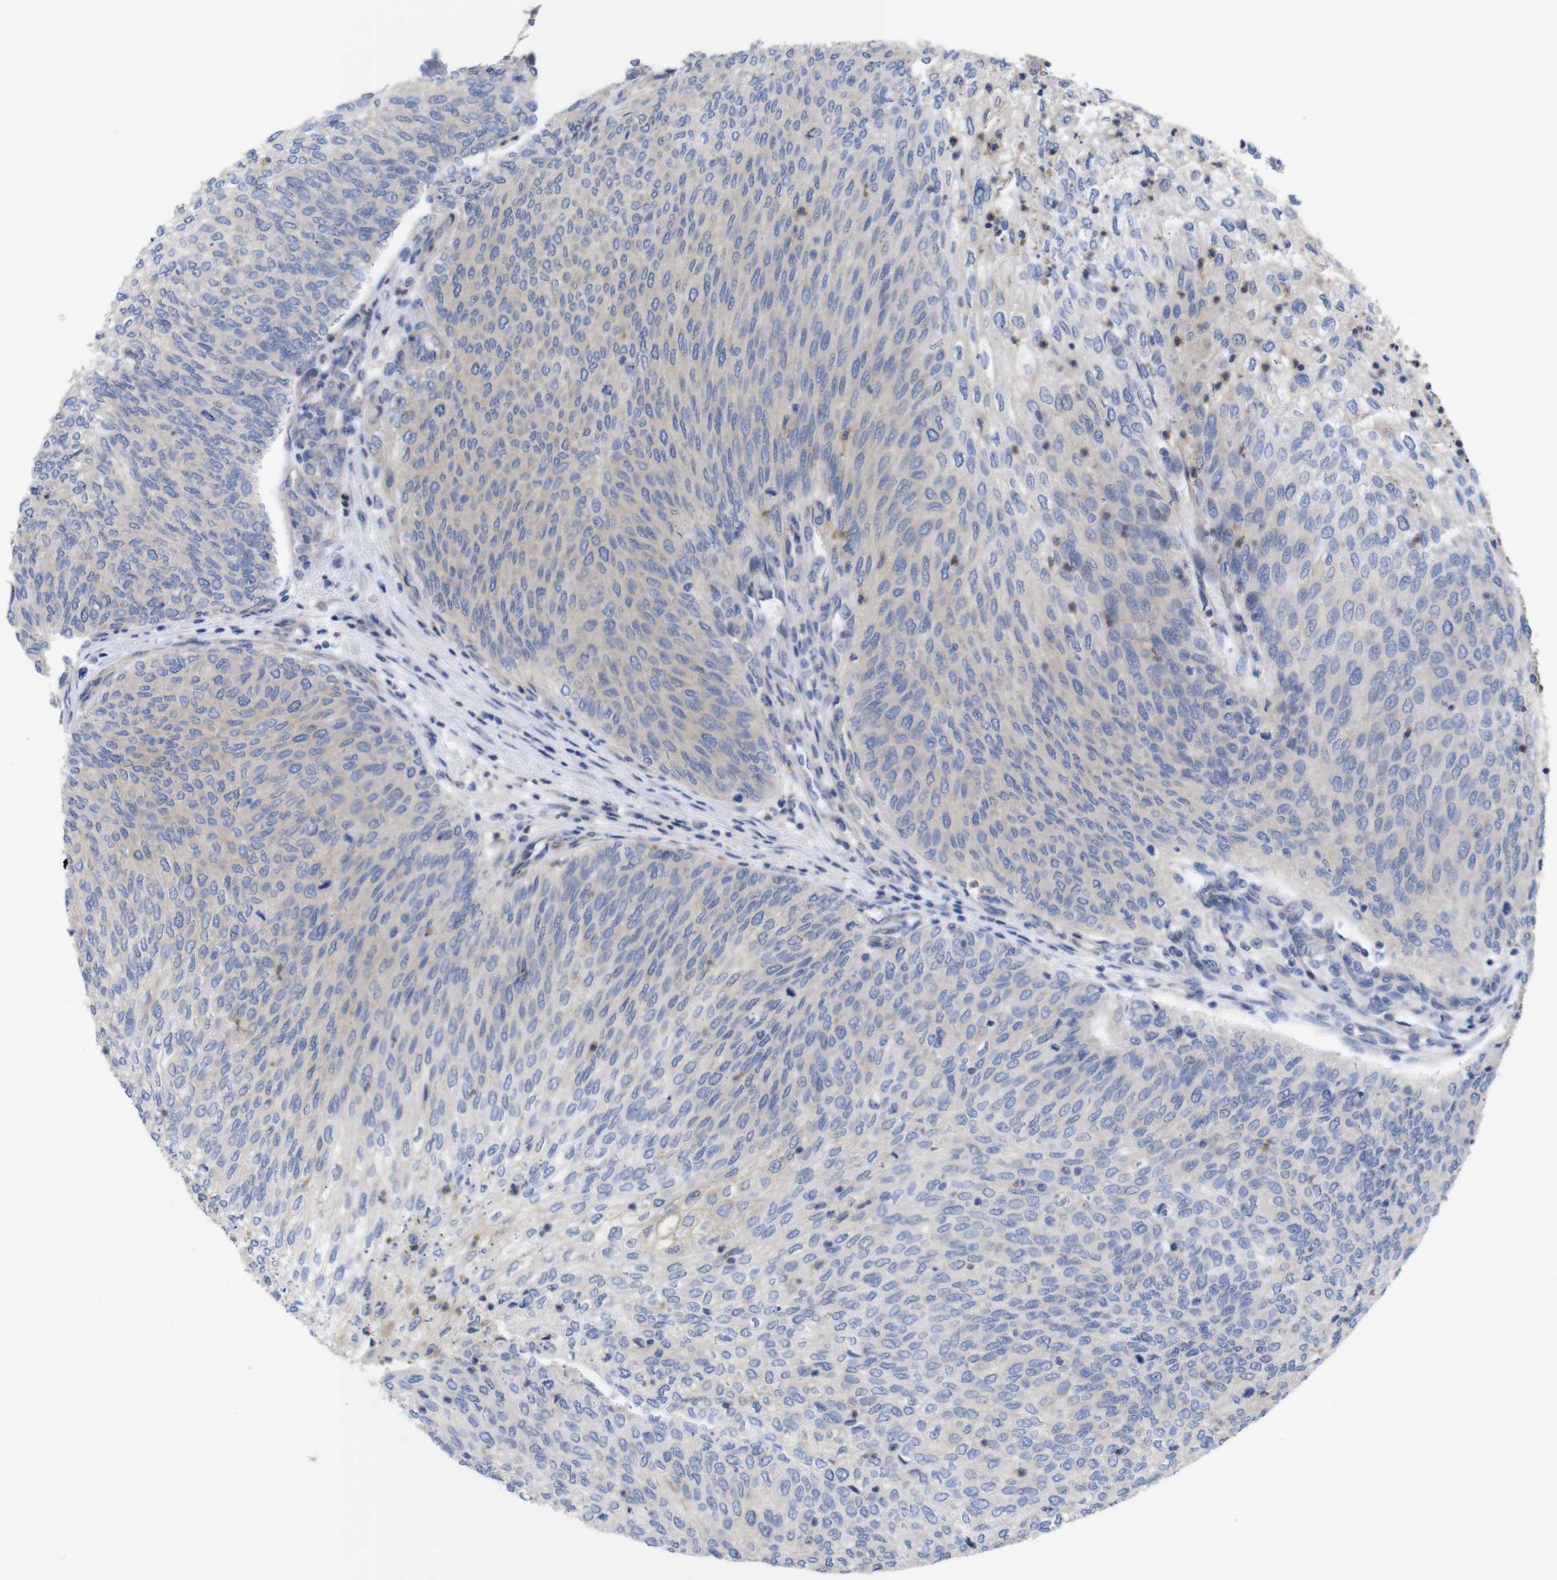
{"staining": {"intensity": "negative", "quantity": "none", "location": "none"}, "tissue": "urothelial cancer", "cell_type": "Tumor cells", "image_type": "cancer", "snomed": [{"axis": "morphology", "description": "Urothelial carcinoma, Low grade"}, {"axis": "topography", "description": "Urinary bladder"}], "caption": "IHC photomicrograph of neoplastic tissue: urothelial carcinoma (low-grade) stained with DAB (3,3'-diaminobenzidine) shows no significant protein positivity in tumor cells.", "gene": "USH1C", "patient": {"sex": "female", "age": 79}}